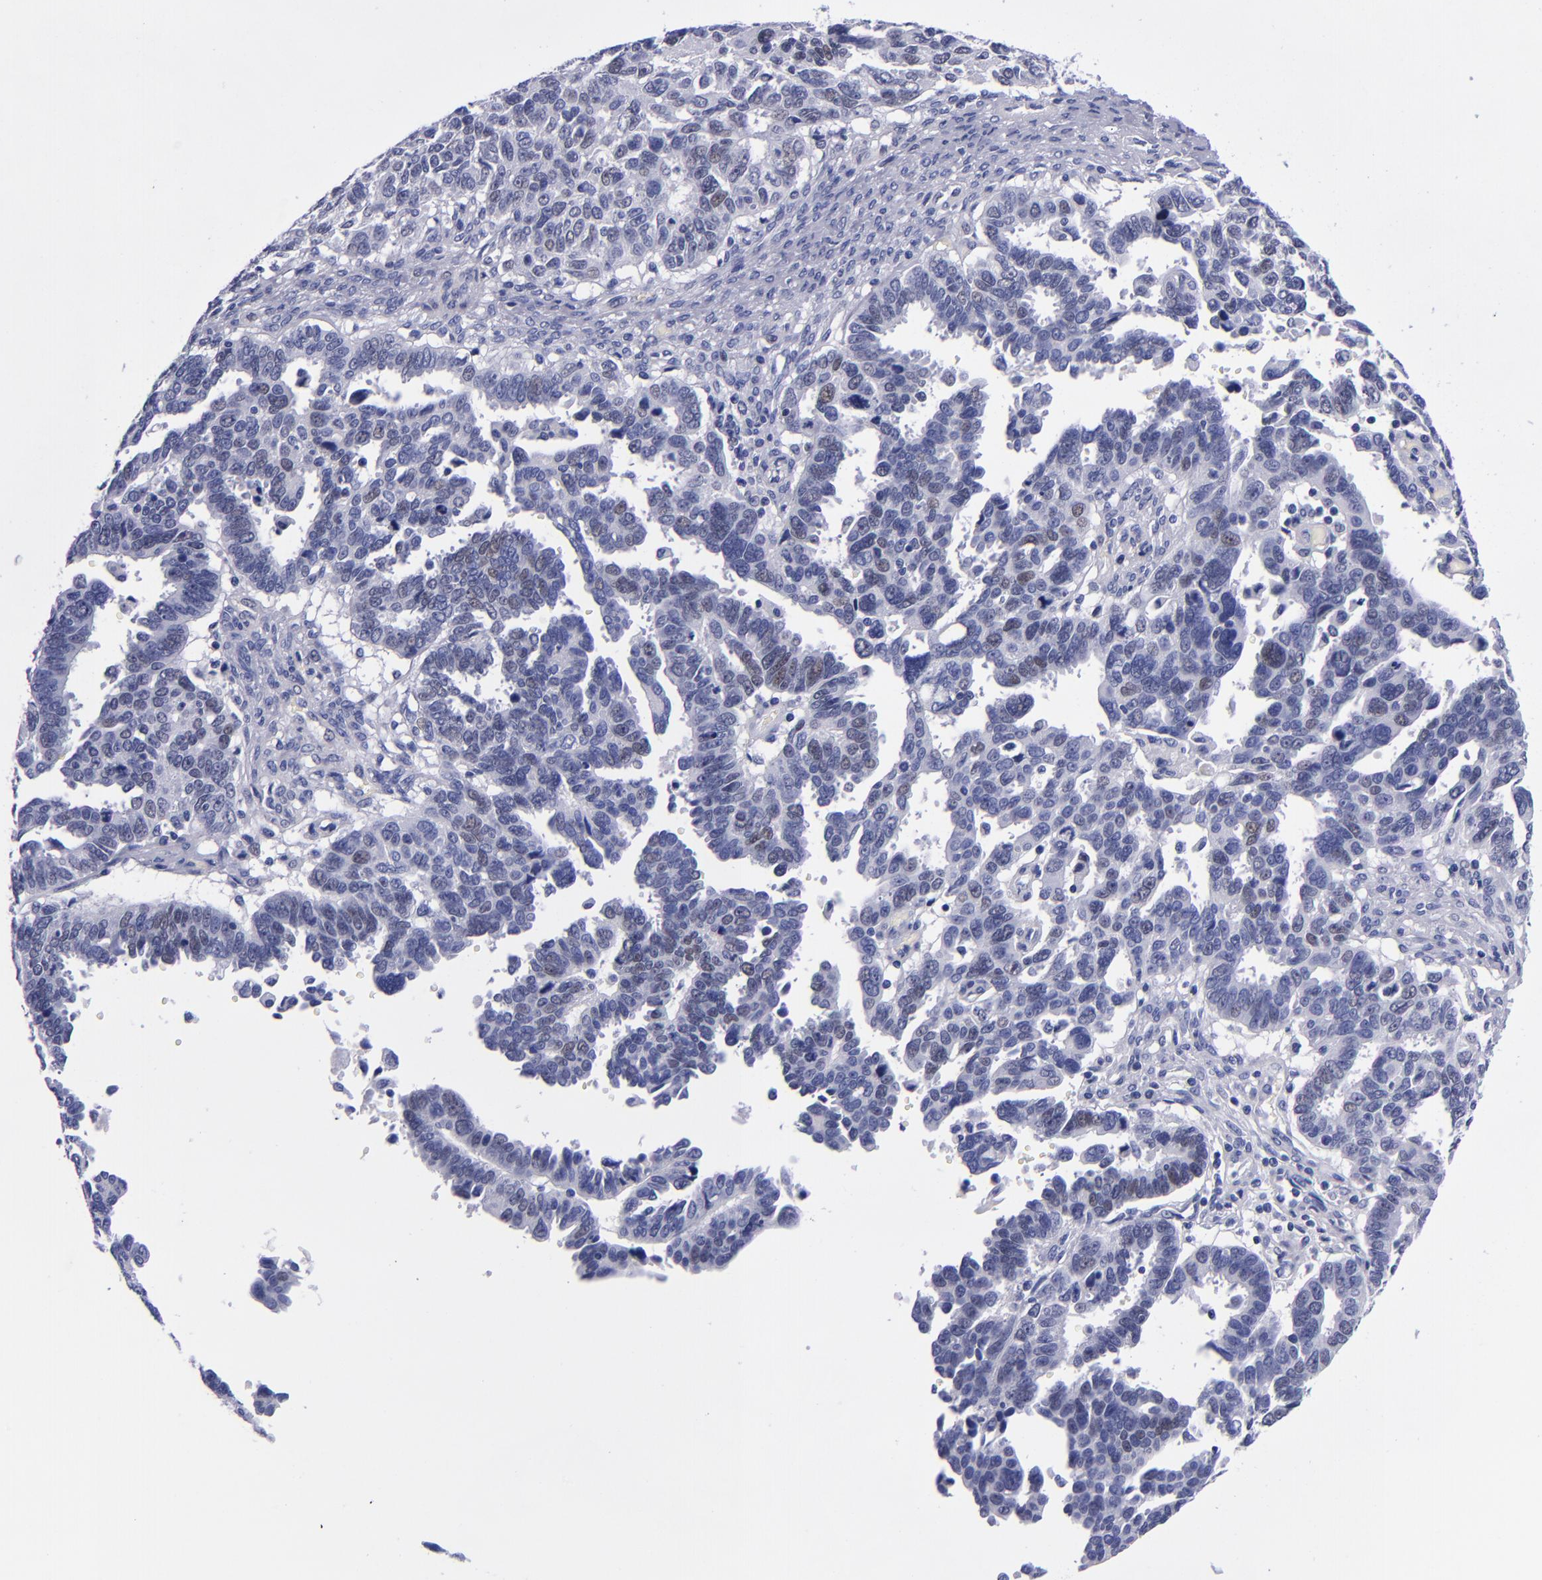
{"staining": {"intensity": "negative", "quantity": "none", "location": "none"}, "tissue": "ovarian cancer", "cell_type": "Tumor cells", "image_type": "cancer", "snomed": [{"axis": "morphology", "description": "Carcinoma, endometroid"}, {"axis": "morphology", "description": "Cystadenocarcinoma, serous, NOS"}, {"axis": "topography", "description": "Ovary"}], "caption": "Protein analysis of ovarian cancer displays no significant staining in tumor cells.", "gene": "MCM7", "patient": {"sex": "female", "age": 45}}